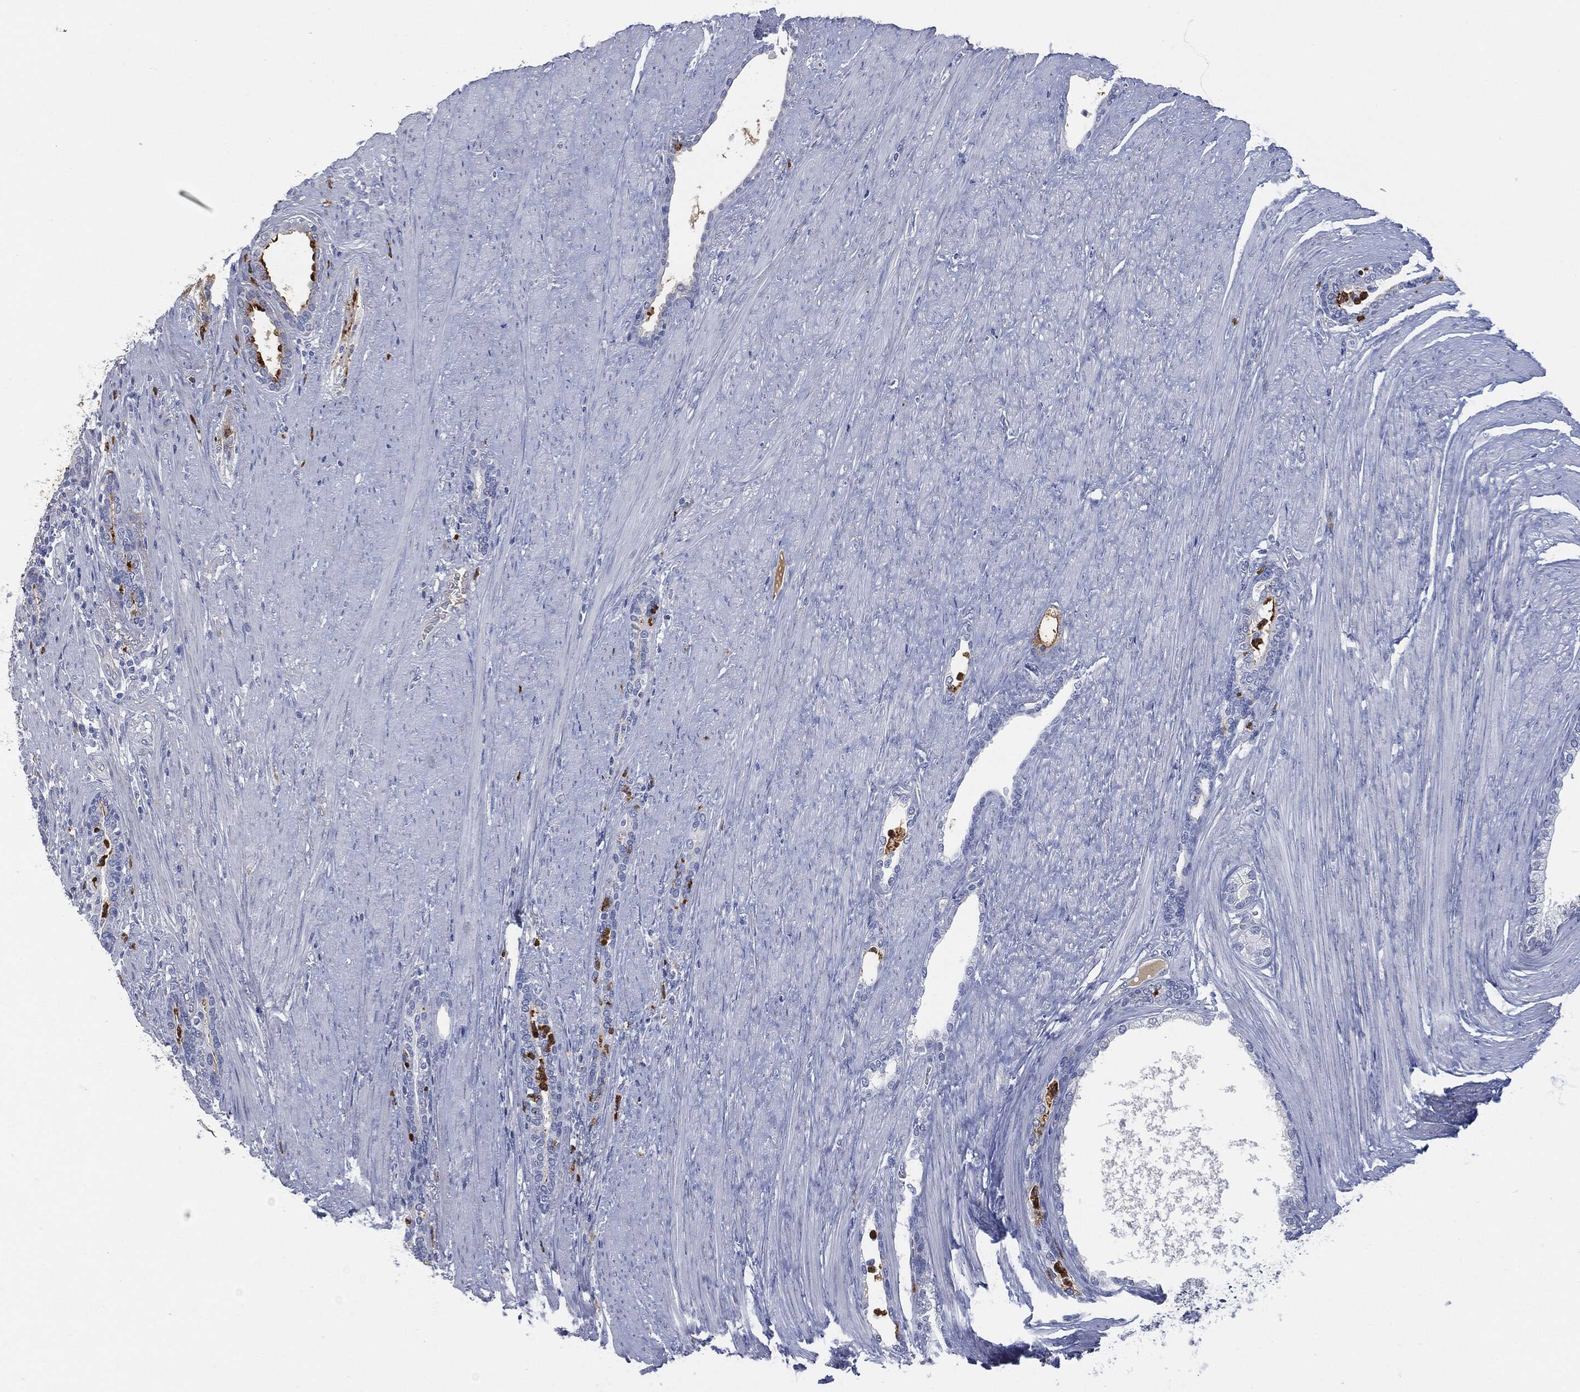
{"staining": {"intensity": "negative", "quantity": "none", "location": "none"}, "tissue": "prostate cancer", "cell_type": "Tumor cells", "image_type": "cancer", "snomed": [{"axis": "morphology", "description": "Adenocarcinoma, Low grade"}, {"axis": "topography", "description": "Prostate"}], "caption": "Tumor cells are negative for protein expression in human adenocarcinoma (low-grade) (prostate).", "gene": "BTK", "patient": {"sex": "male", "age": 68}}